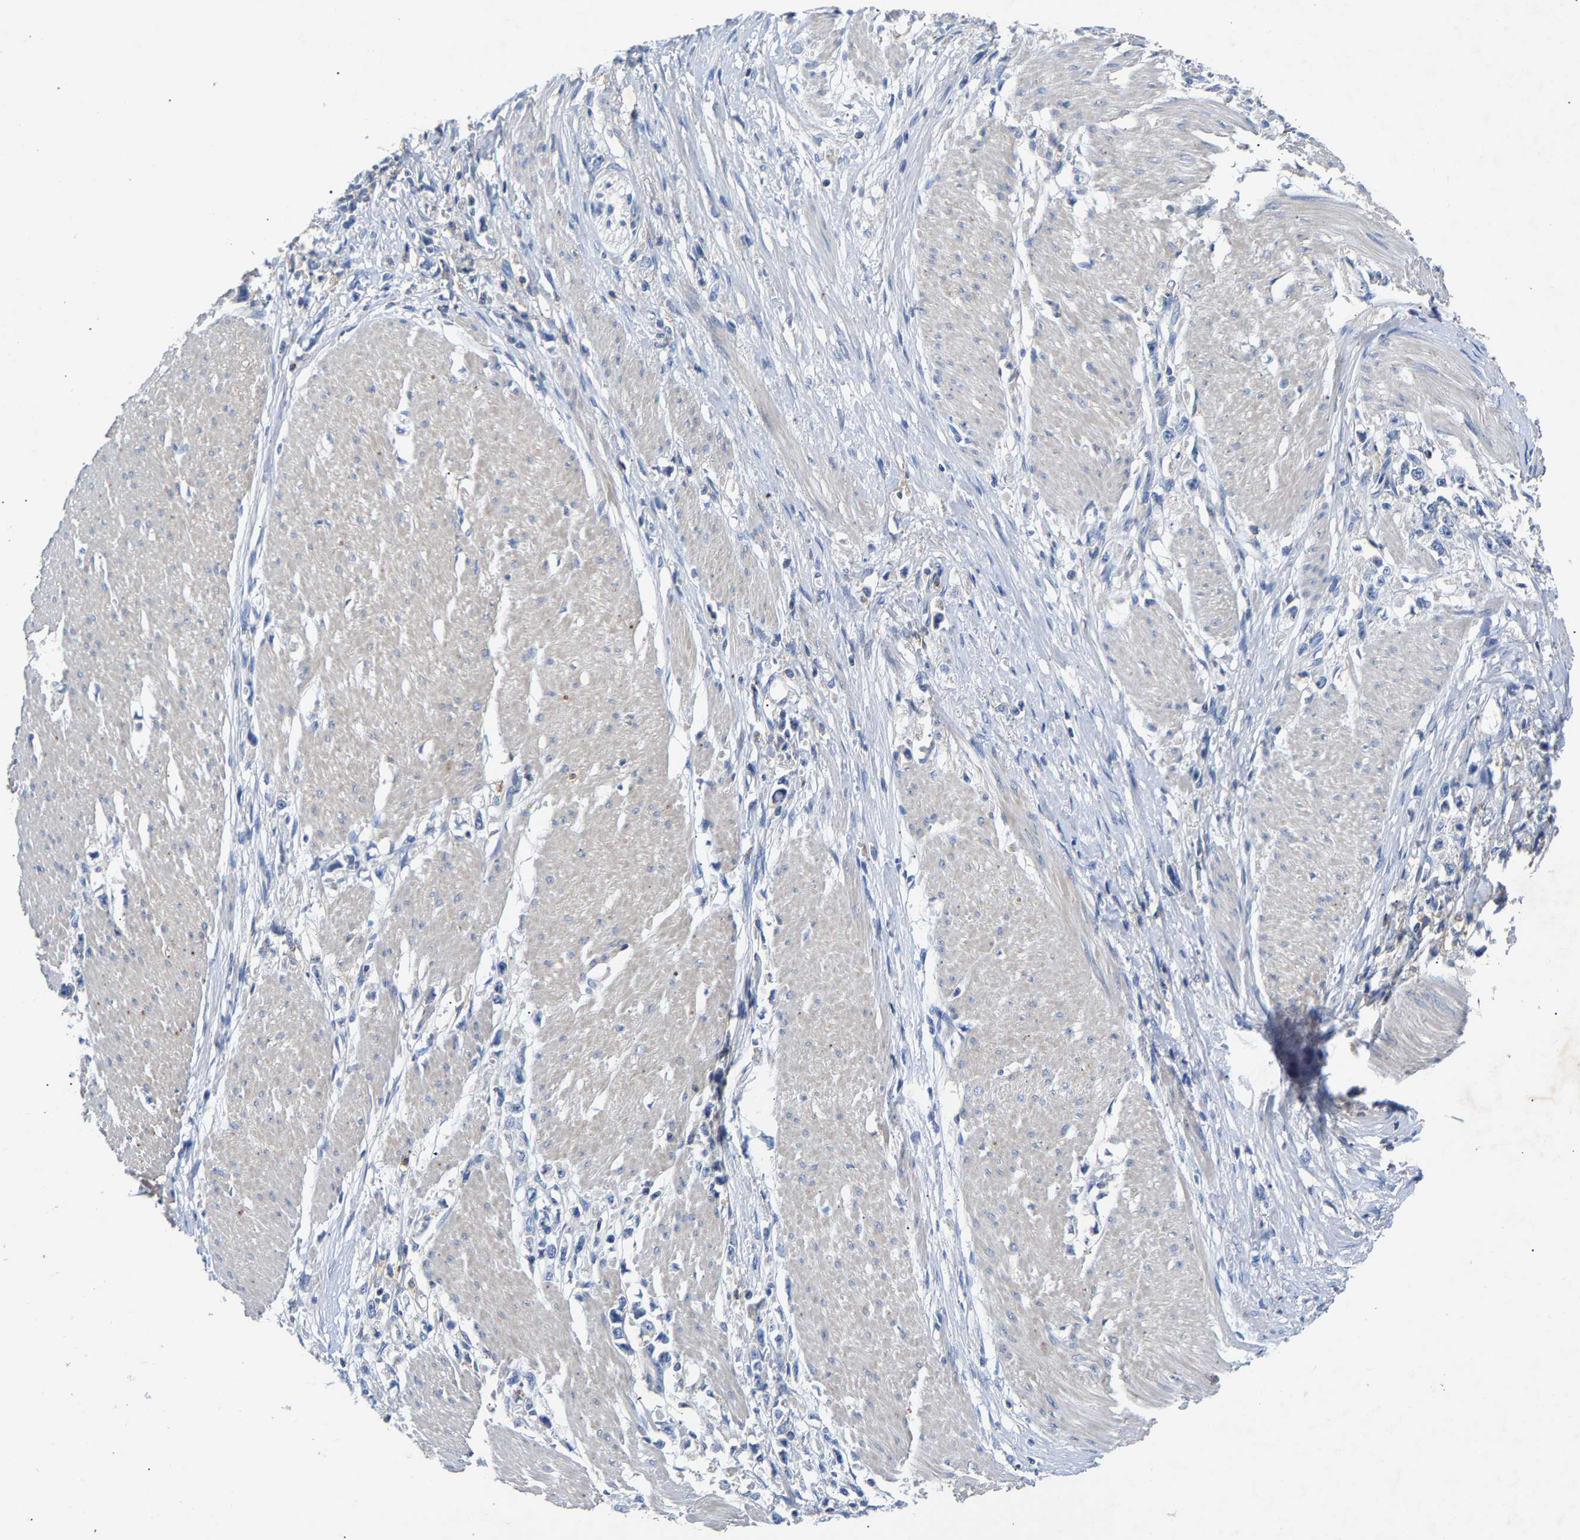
{"staining": {"intensity": "negative", "quantity": "none", "location": "none"}, "tissue": "stomach cancer", "cell_type": "Tumor cells", "image_type": "cancer", "snomed": [{"axis": "morphology", "description": "Adenocarcinoma, NOS"}, {"axis": "topography", "description": "Stomach"}], "caption": "This photomicrograph is of stomach cancer (adenocarcinoma) stained with immunohistochemistry (IHC) to label a protein in brown with the nuclei are counter-stained blue. There is no staining in tumor cells.", "gene": "CCDC171", "patient": {"sex": "female", "age": 59}}